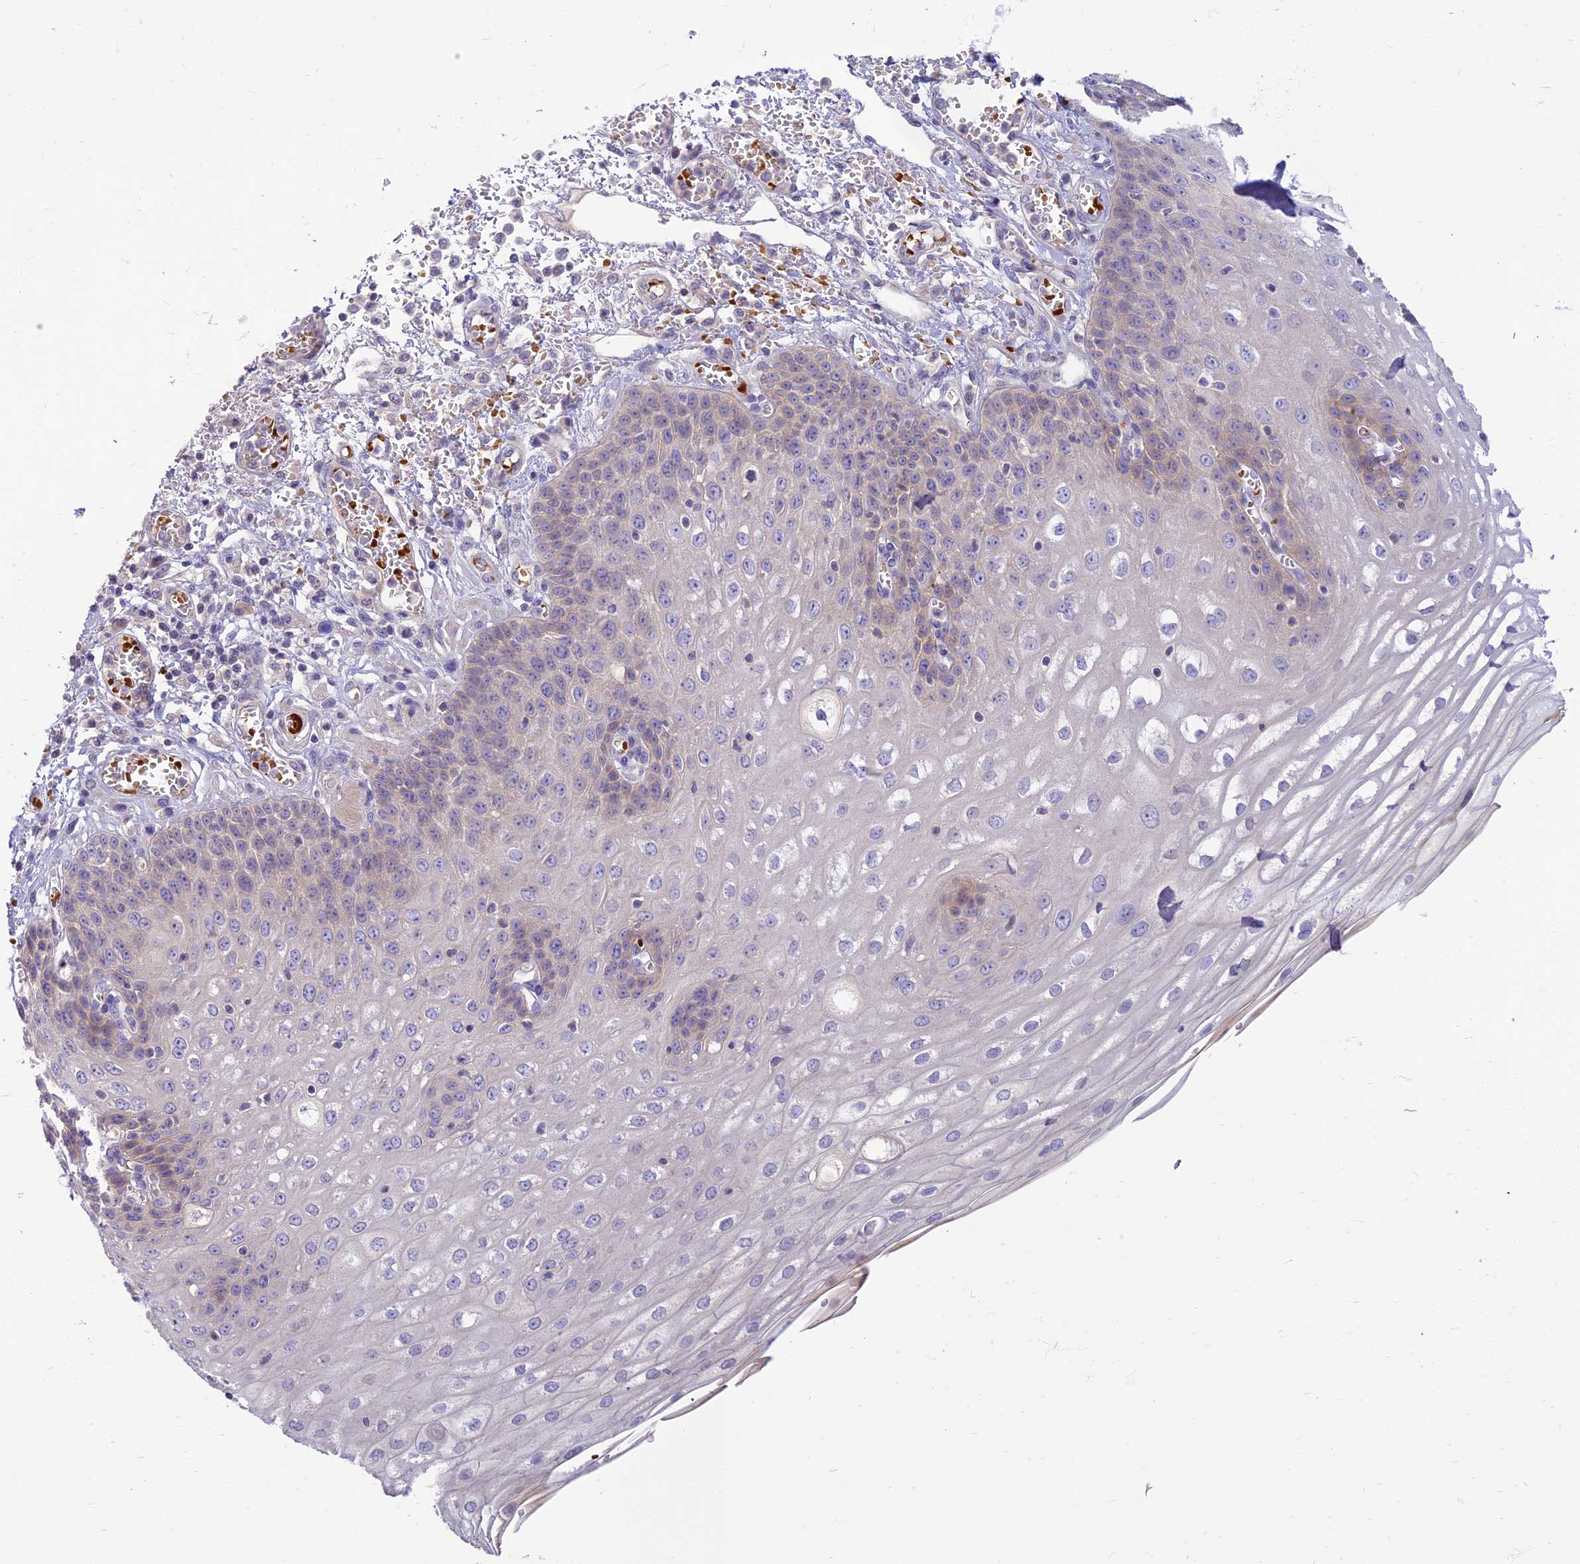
{"staining": {"intensity": "weak", "quantity": "<25%", "location": "cytoplasmic/membranous"}, "tissue": "esophagus", "cell_type": "Squamous epithelial cells", "image_type": "normal", "snomed": [{"axis": "morphology", "description": "Normal tissue, NOS"}, {"axis": "topography", "description": "Esophagus"}], "caption": "Immunohistochemistry (IHC) photomicrograph of unremarkable human esophagus stained for a protein (brown), which exhibits no expression in squamous epithelial cells. The staining was performed using DAB to visualize the protein expression in brown, while the nuclei were stained in blue with hematoxylin (Magnification: 20x).", "gene": "CLIP4", "patient": {"sex": "male", "age": 81}}